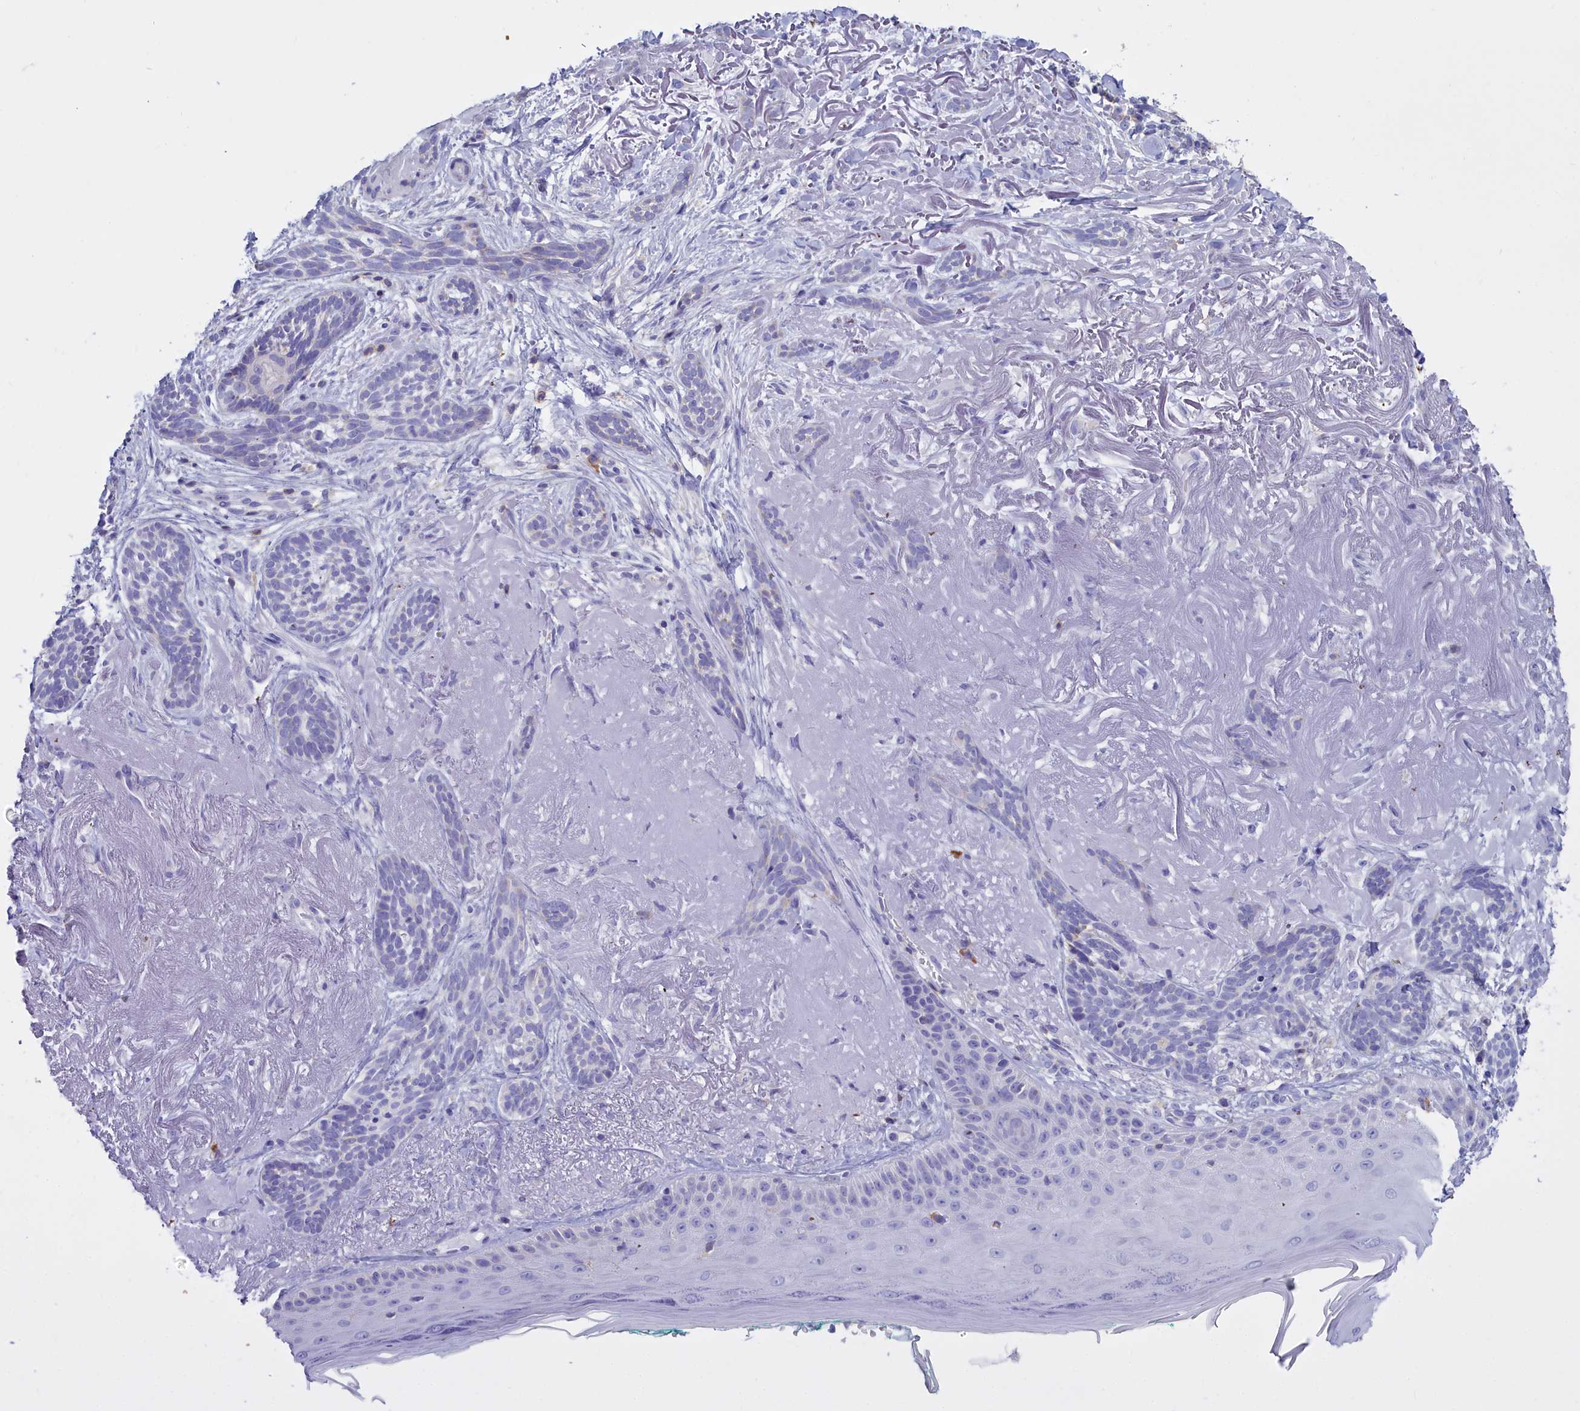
{"staining": {"intensity": "negative", "quantity": "none", "location": "none"}, "tissue": "skin cancer", "cell_type": "Tumor cells", "image_type": "cancer", "snomed": [{"axis": "morphology", "description": "Basal cell carcinoma"}, {"axis": "topography", "description": "Skin"}], "caption": "A high-resolution photomicrograph shows IHC staining of basal cell carcinoma (skin), which demonstrates no significant expression in tumor cells.", "gene": "CD5", "patient": {"sex": "male", "age": 71}}